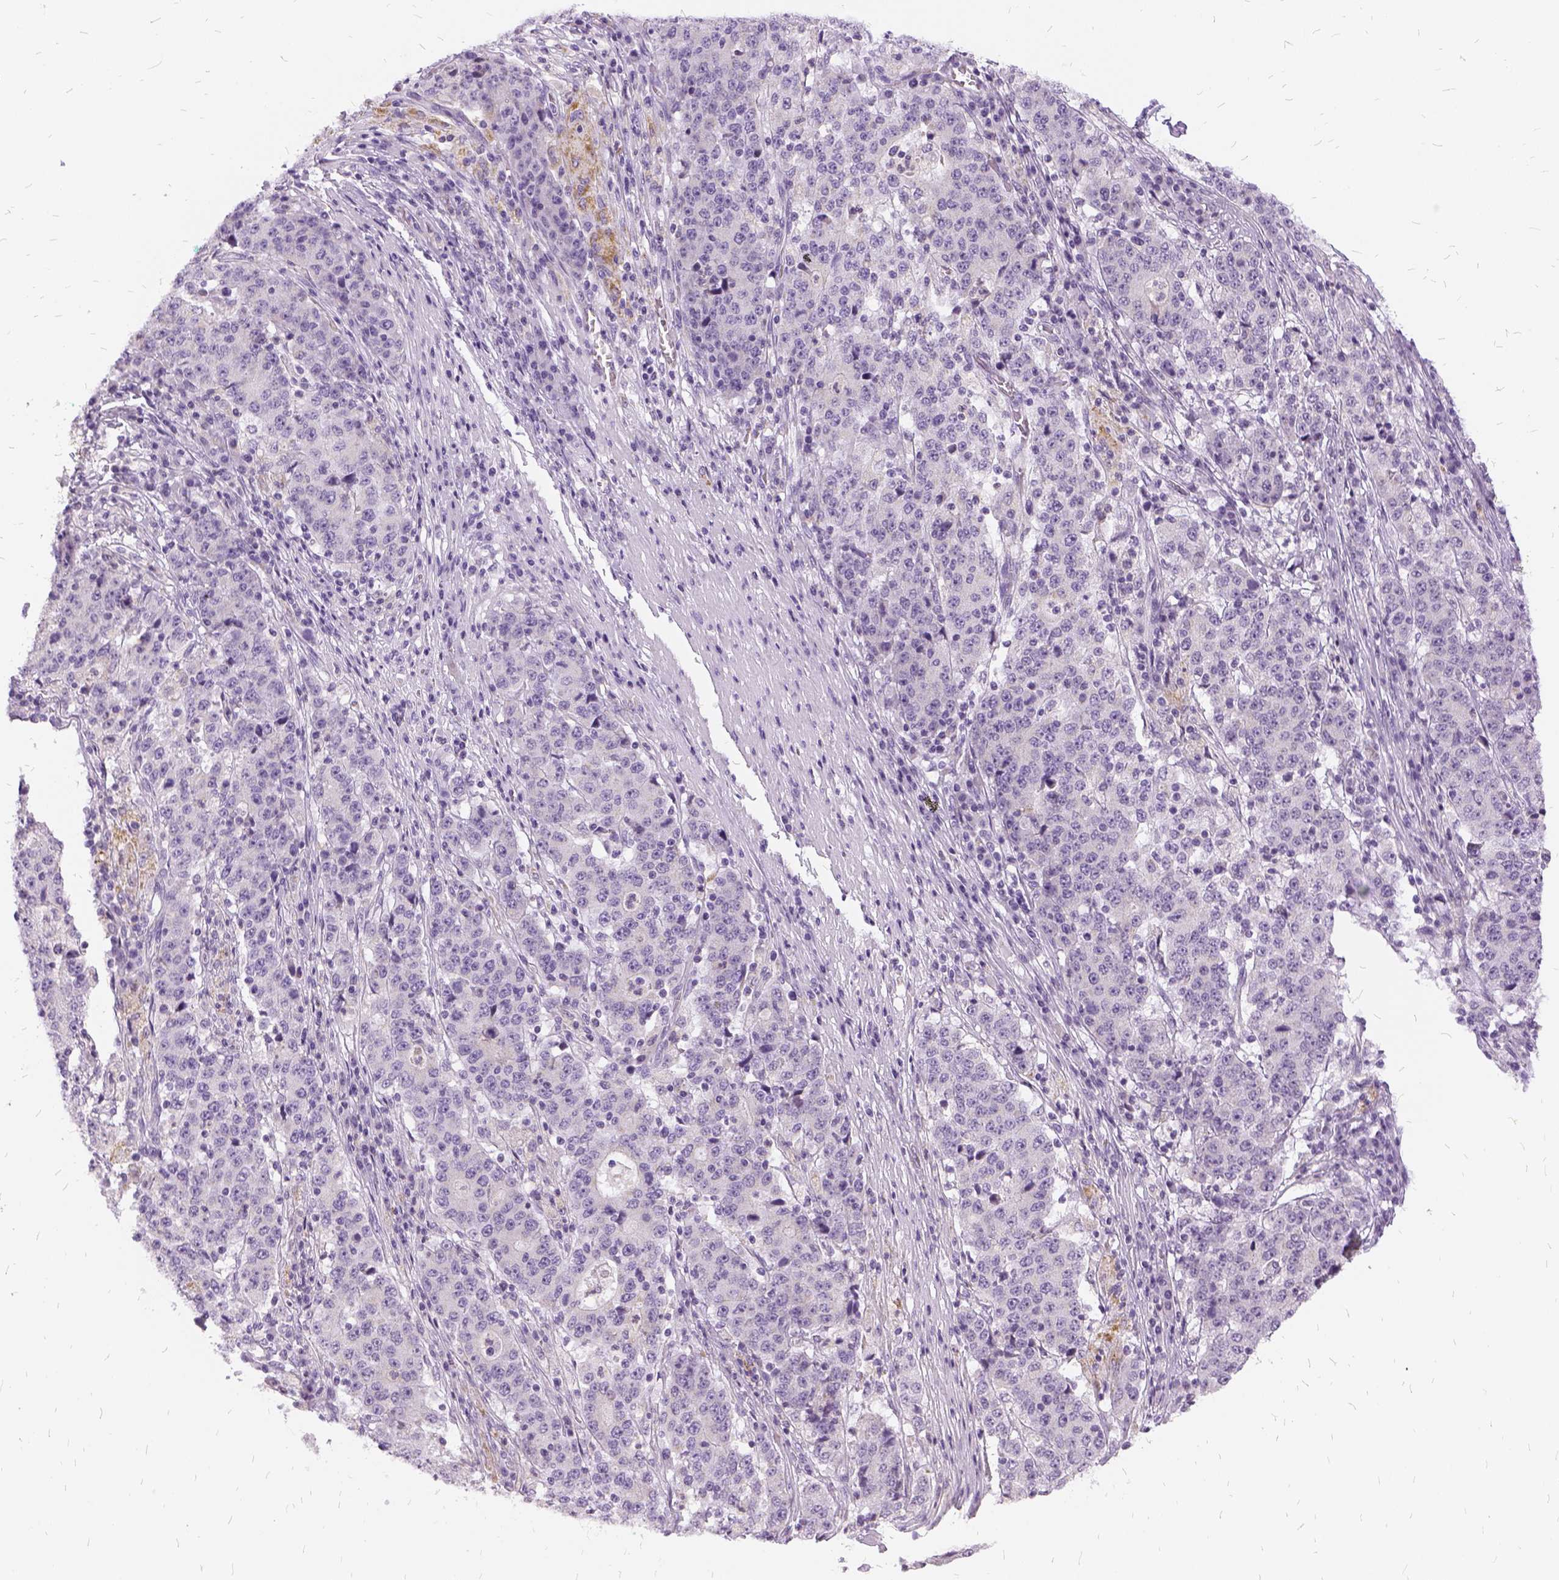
{"staining": {"intensity": "negative", "quantity": "none", "location": "none"}, "tissue": "stomach cancer", "cell_type": "Tumor cells", "image_type": "cancer", "snomed": [{"axis": "morphology", "description": "Adenocarcinoma, NOS"}, {"axis": "topography", "description": "Stomach"}], "caption": "DAB (3,3'-diaminobenzidine) immunohistochemical staining of human stomach adenocarcinoma displays no significant positivity in tumor cells.", "gene": "FDX1", "patient": {"sex": "male", "age": 59}}